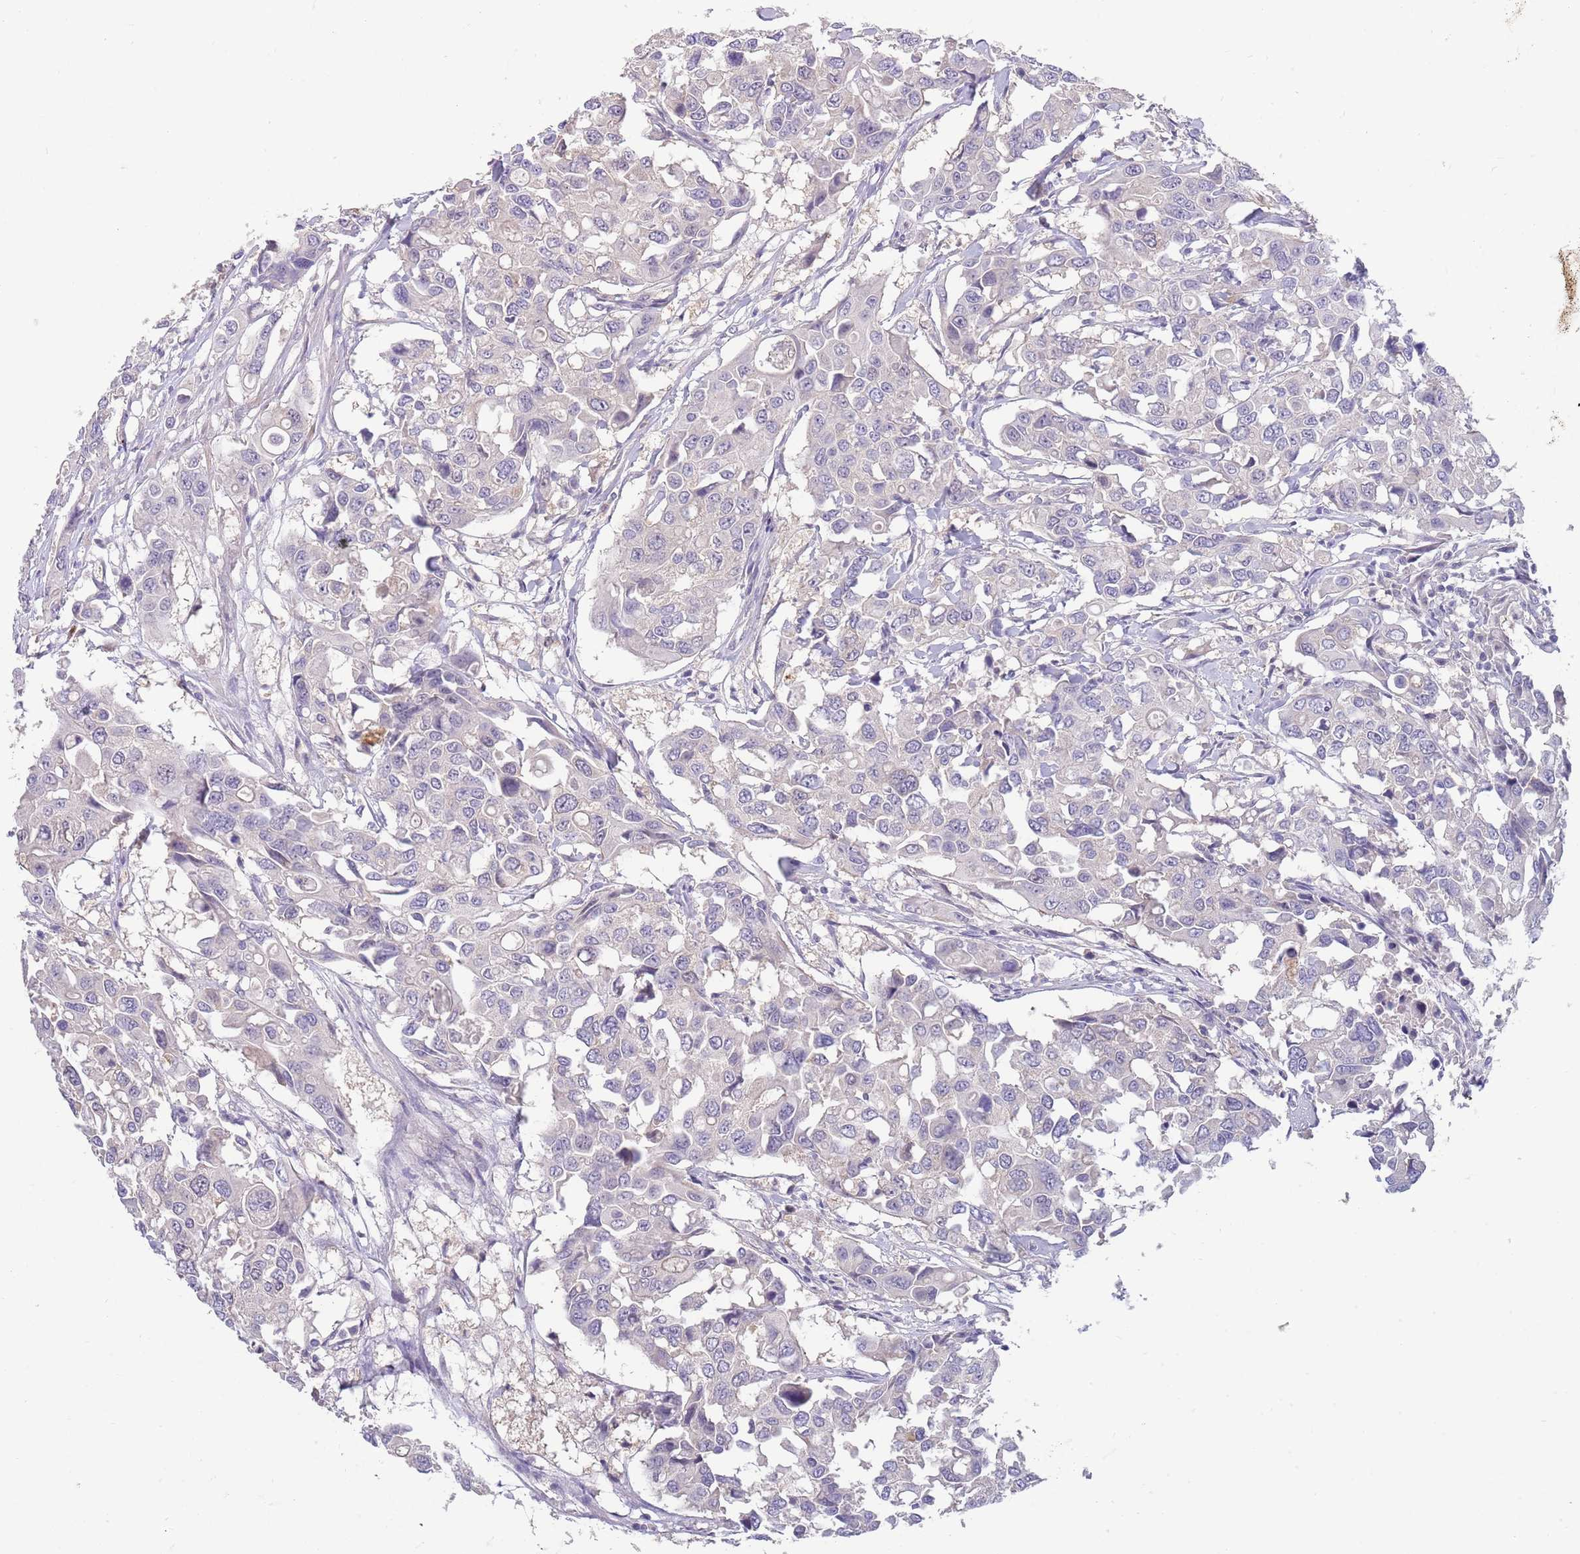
{"staining": {"intensity": "negative", "quantity": "none", "location": "none"}, "tissue": "colorectal cancer", "cell_type": "Tumor cells", "image_type": "cancer", "snomed": [{"axis": "morphology", "description": "Adenocarcinoma, NOS"}, {"axis": "topography", "description": "Colon"}], "caption": "Tumor cells show no significant protein staining in colorectal cancer (adenocarcinoma).", "gene": "PIMREG", "patient": {"sex": "male", "age": 77}}